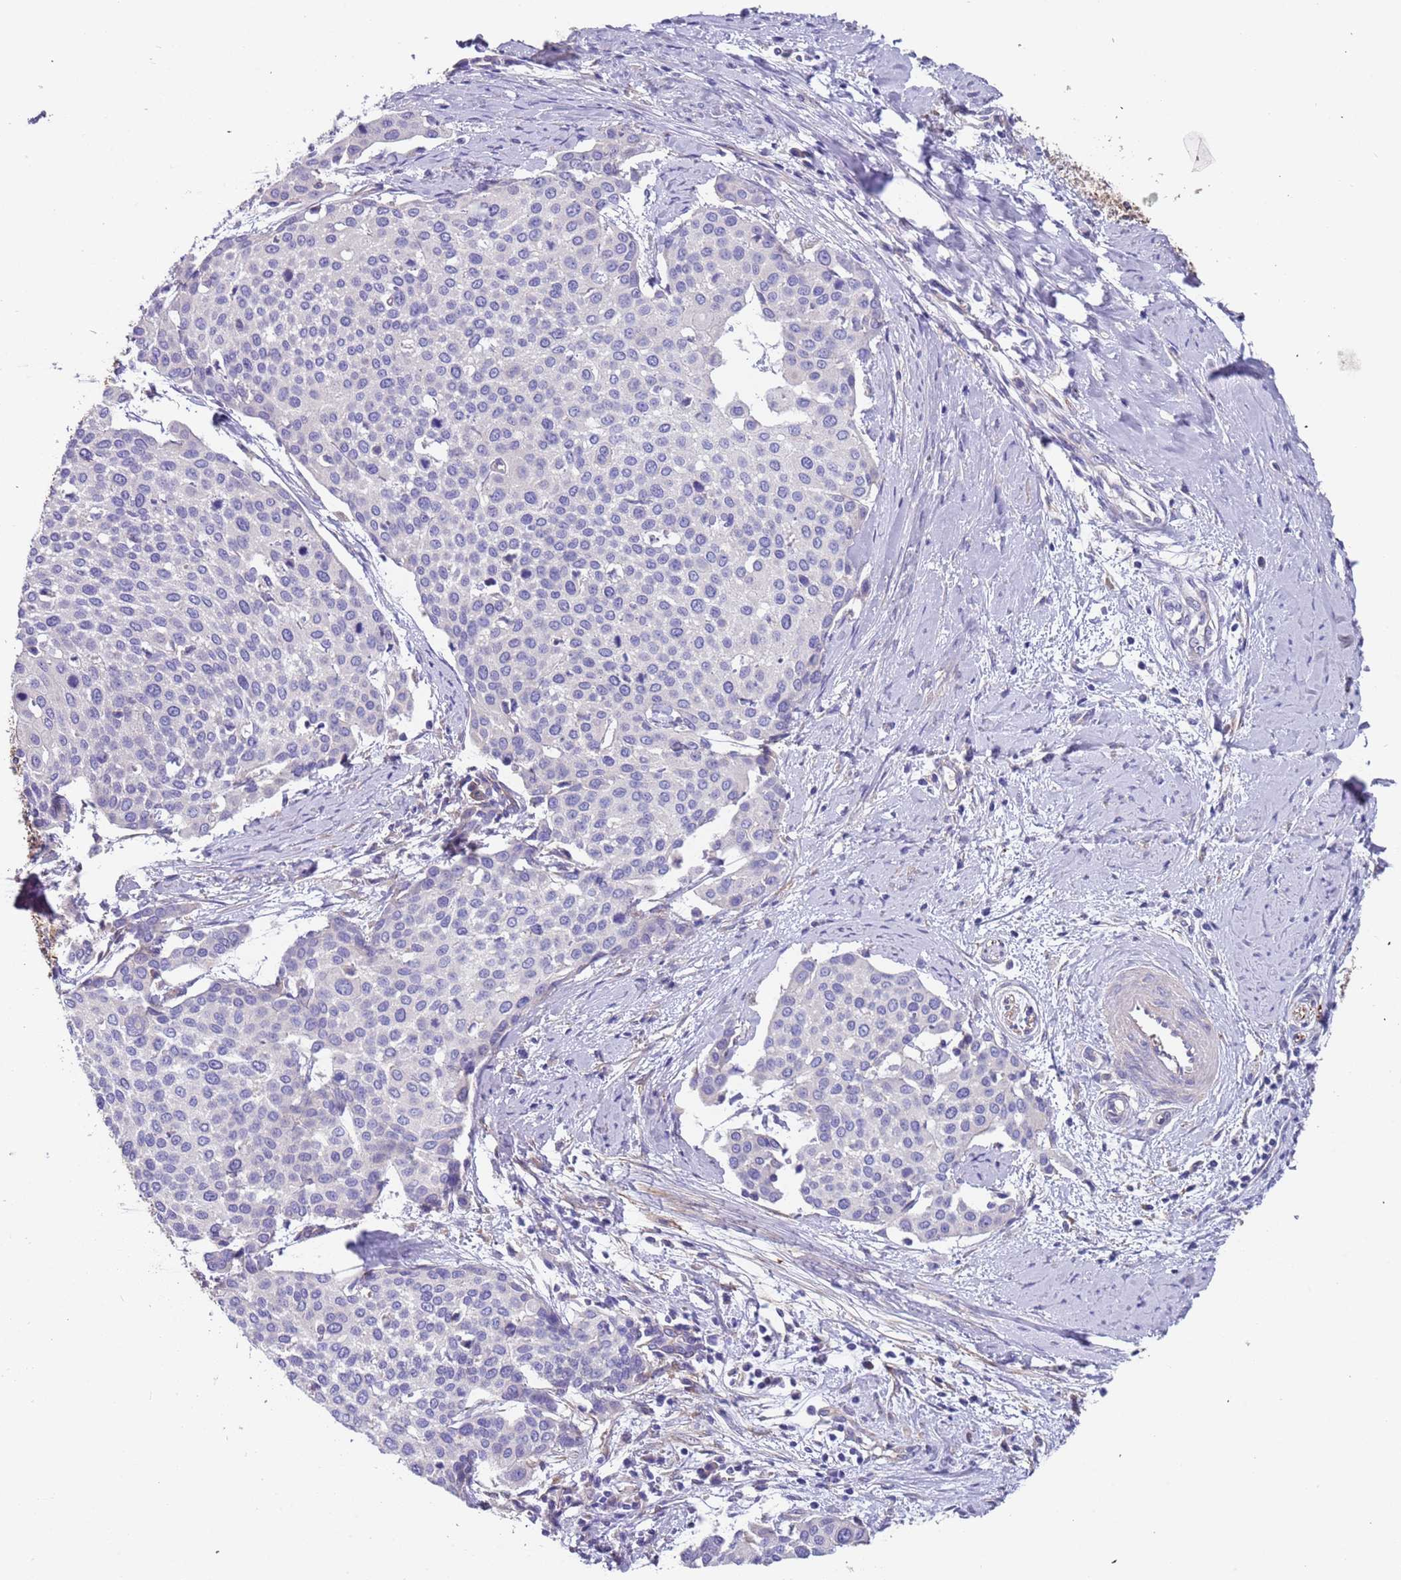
{"staining": {"intensity": "negative", "quantity": "none", "location": "none"}, "tissue": "cervical cancer", "cell_type": "Tumor cells", "image_type": "cancer", "snomed": [{"axis": "morphology", "description": "Squamous cell carcinoma, NOS"}, {"axis": "topography", "description": "Cervix"}], "caption": "Immunohistochemical staining of cervical squamous cell carcinoma demonstrates no significant staining in tumor cells.", "gene": "LAMB4", "patient": {"sex": "female", "age": 44}}